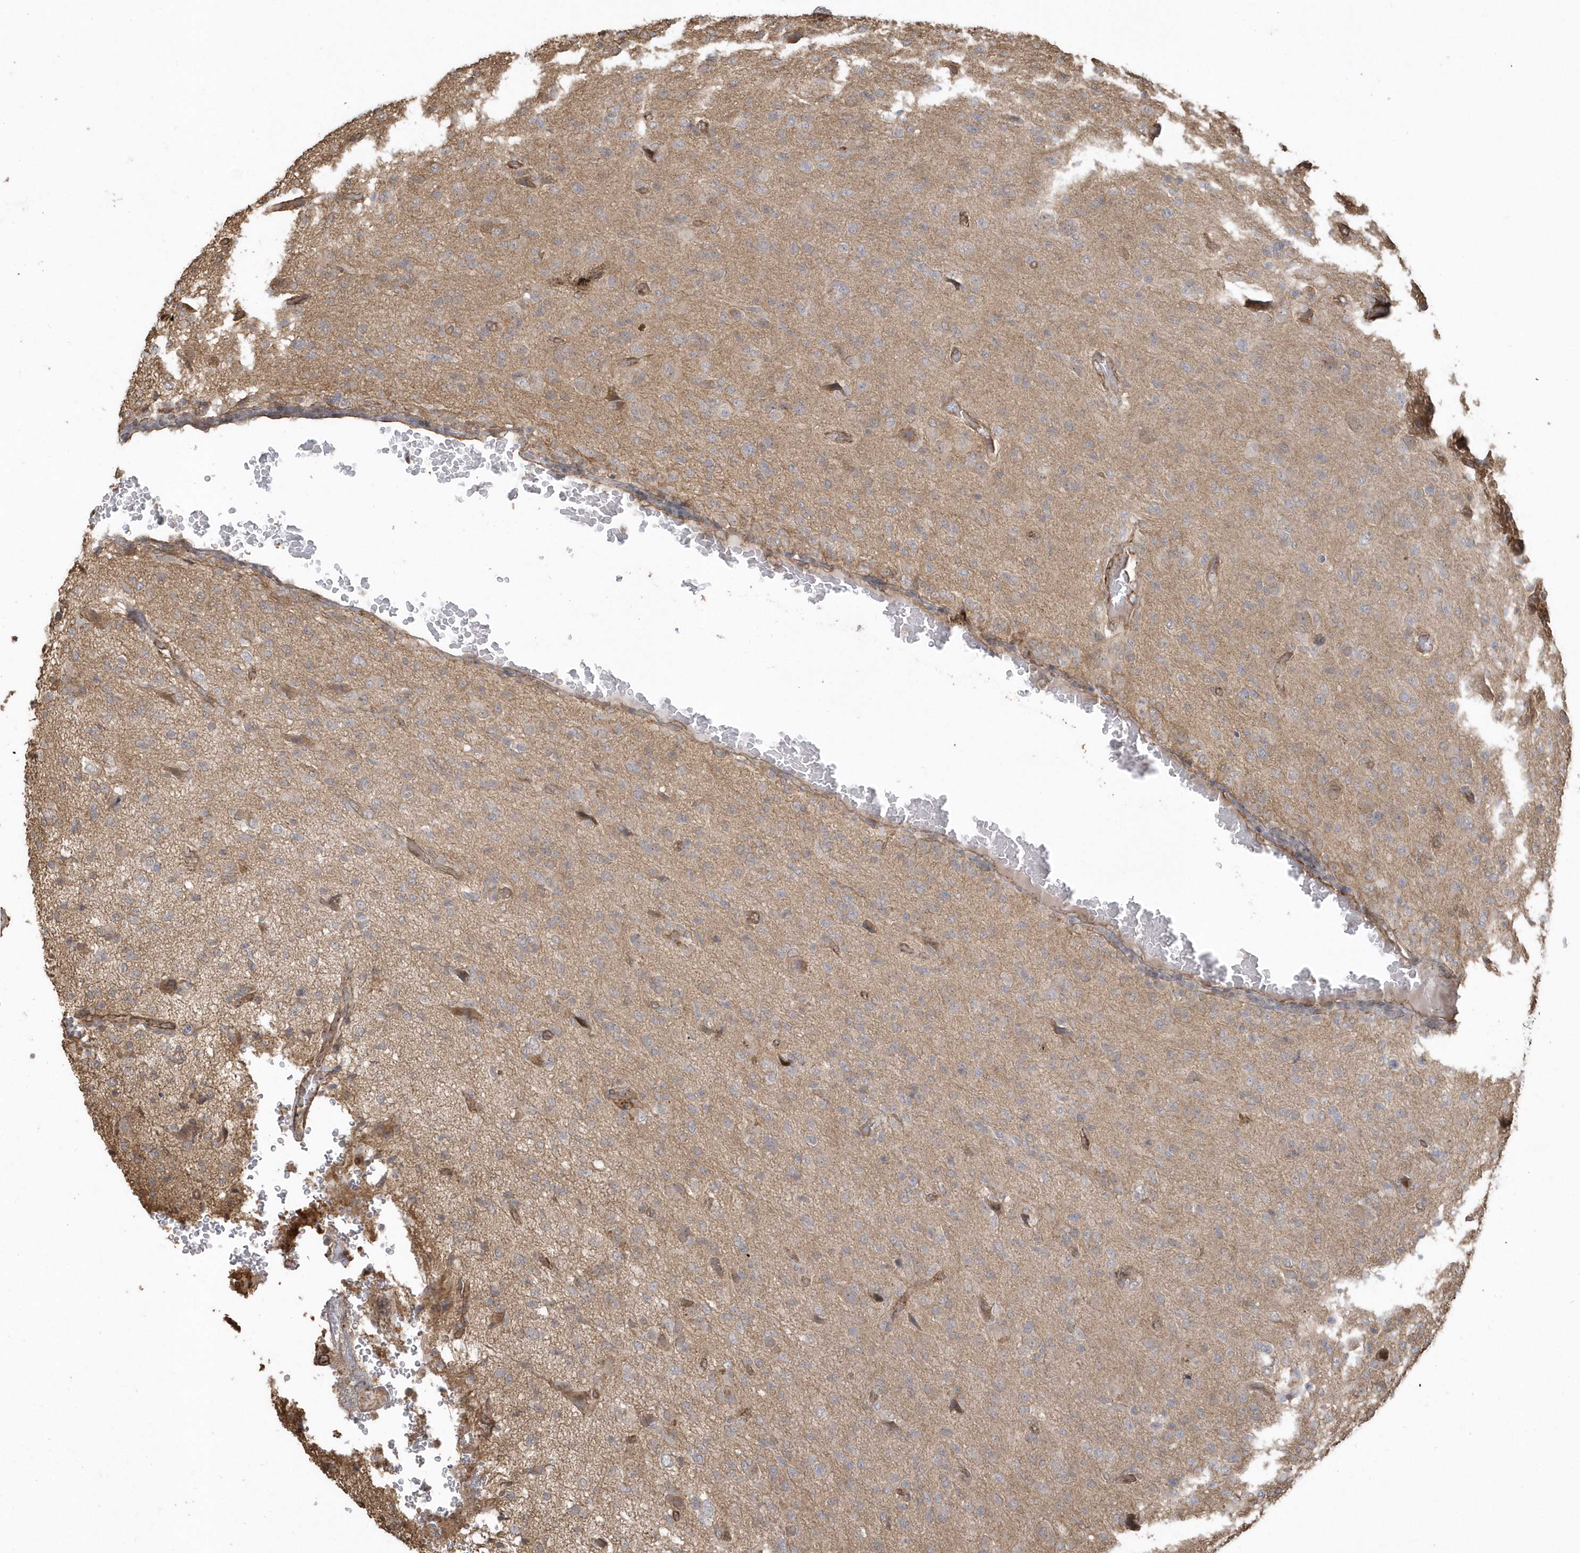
{"staining": {"intensity": "negative", "quantity": "none", "location": "none"}, "tissue": "glioma", "cell_type": "Tumor cells", "image_type": "cancer", "snomed": [{"axis": "morphology", "description": "Glioma, malignant, High grade"}, {"axis": "topography", "description": "Brain"}], "caption": "Human glioma stained for a protein using immunohistochemistry (IHC) demonstrates no positivity in tumor cells.", "gene": "HERPUD1", "patient": {"sex": "female", "age": 57}}